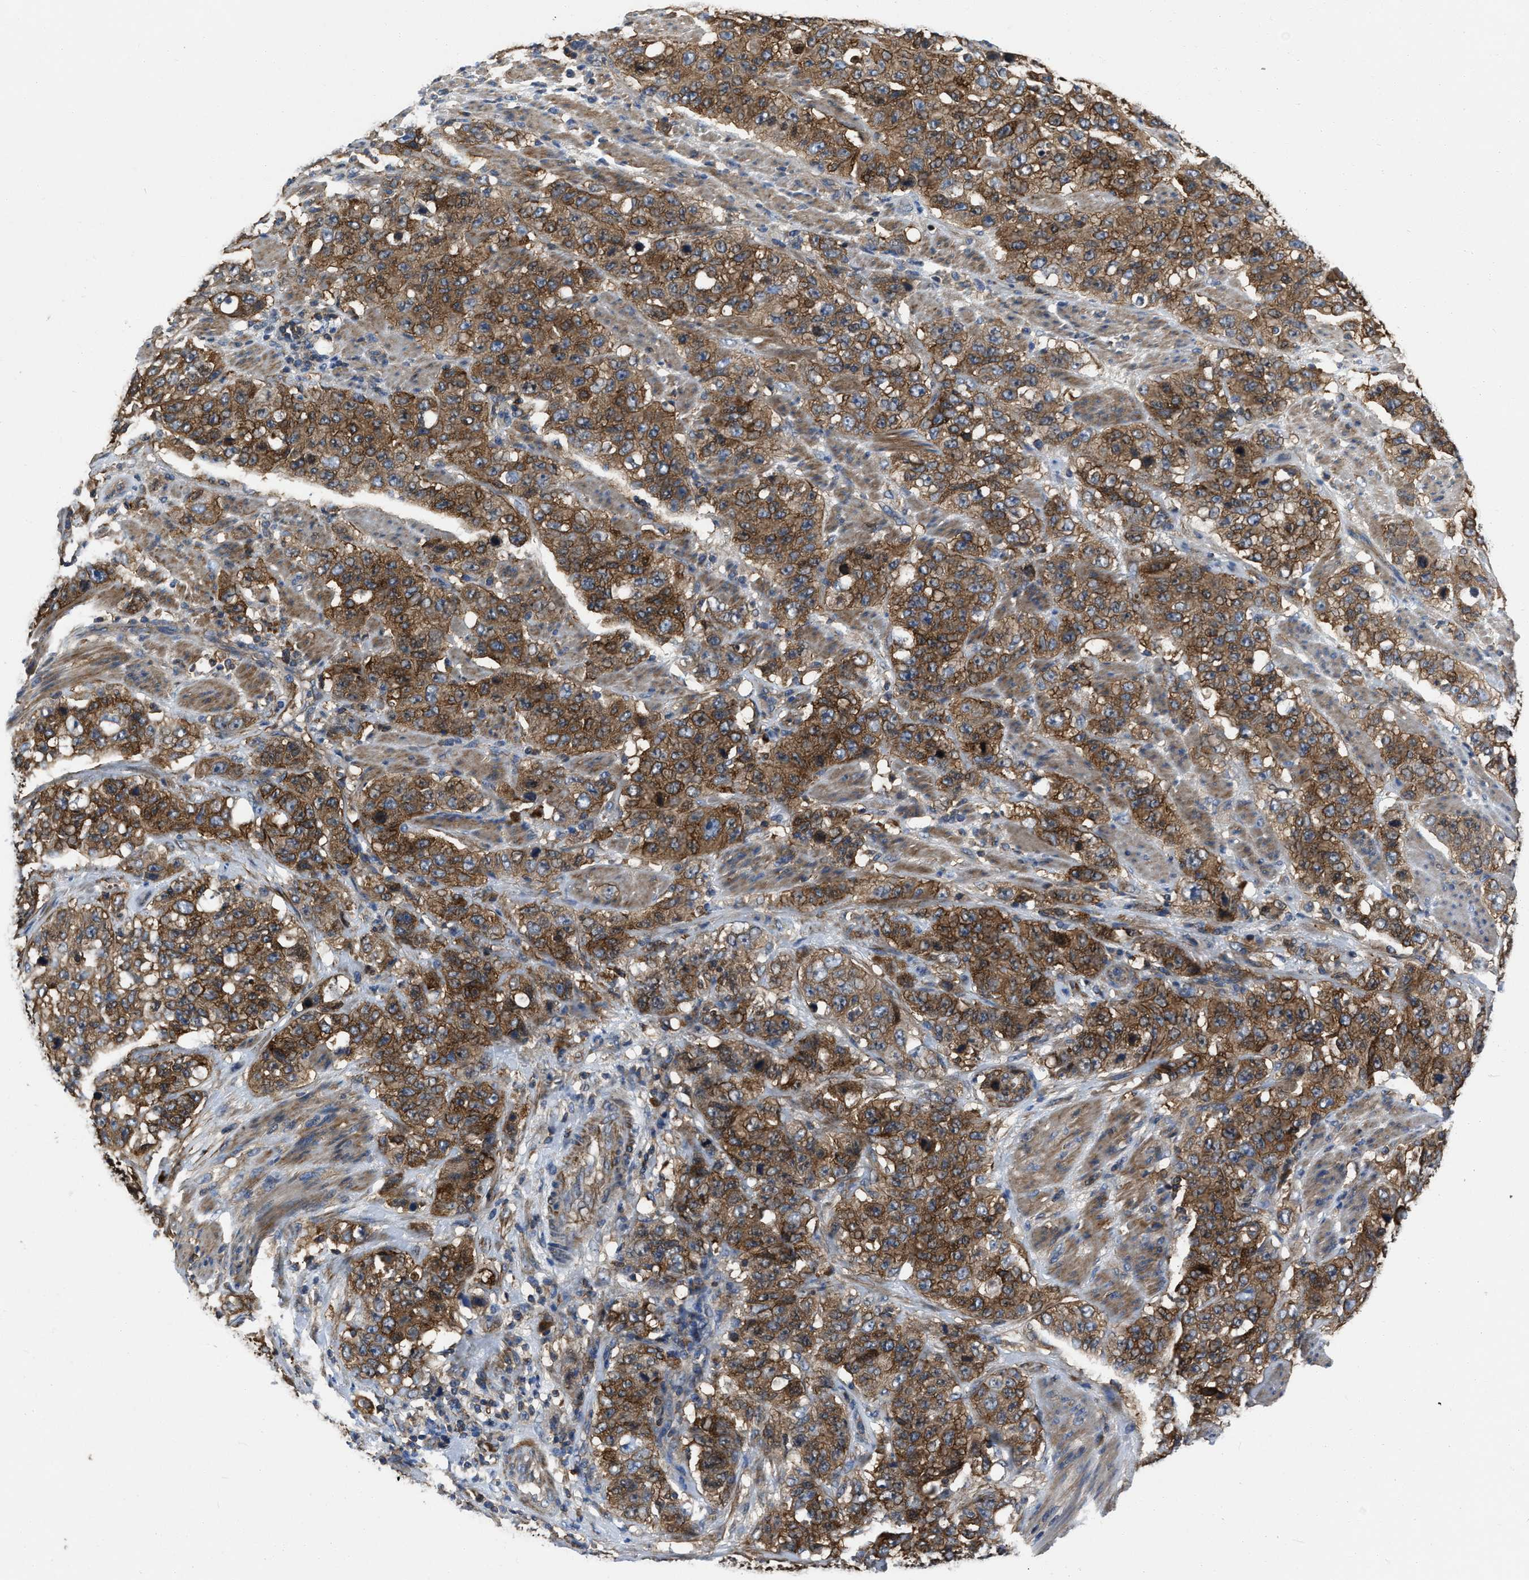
{"staining": {"intensity": "moderate", "quantity": ">75%", "location": "cytoplasmic/membranous"}, "tissue": "stomach cancer", "cell_type": "Tumor cells", "image_type": "cancer", "snomed": [{"axis": "morphology", "description": "Adenocarcinoma, NOS"}, {"axis": "topography", "description": "Stomach"}], "caption": "Approximately >75% of tumor cells in stomach cancer display moderate cytoplasmic/membranous protein positivity as visualized by brown immunohistochemical staining.", "gene": "YARS1", "patient": {"sex": "male", "age": 48}}